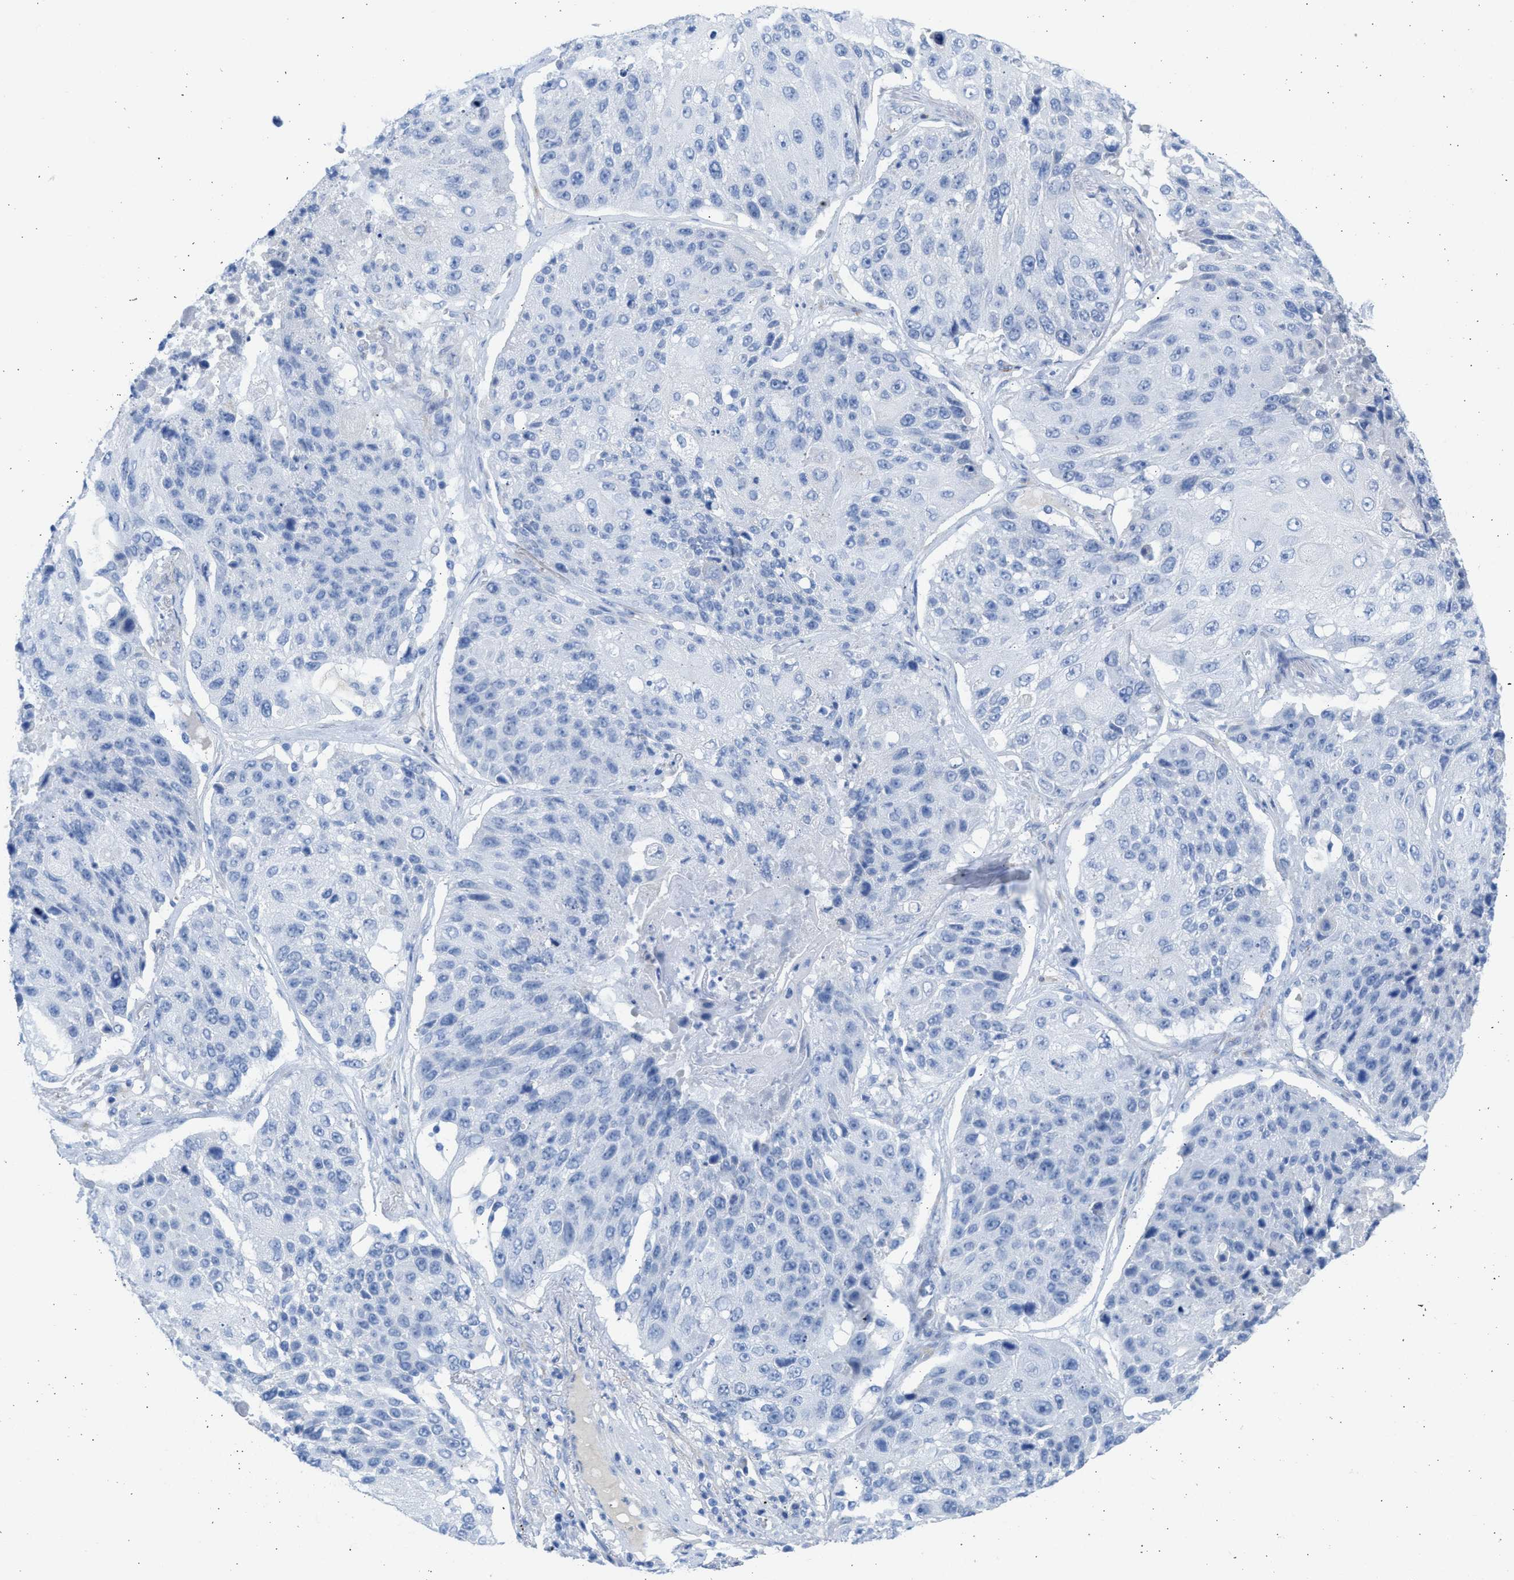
{"staining": {"intensity": "negative", "quantity": "none", "location": "none"}, "tissue": "lung cancer", "cell_type": "Tumor cells", "image_type": "cancer", "snomed": [{"axis": "morphology", "description": "Squamous cell carcinoma, NOS"}, {"axis": "topography", "description": "Lung"}], "caption": "Tumor cells show no significant protein positivity in squamous cell carcinoma (lung). (Immunohistochemistry, brightfield microscopy, high magnification).", "gene": "SPATA3", "patient": {"sex": "male", "age": 61}}